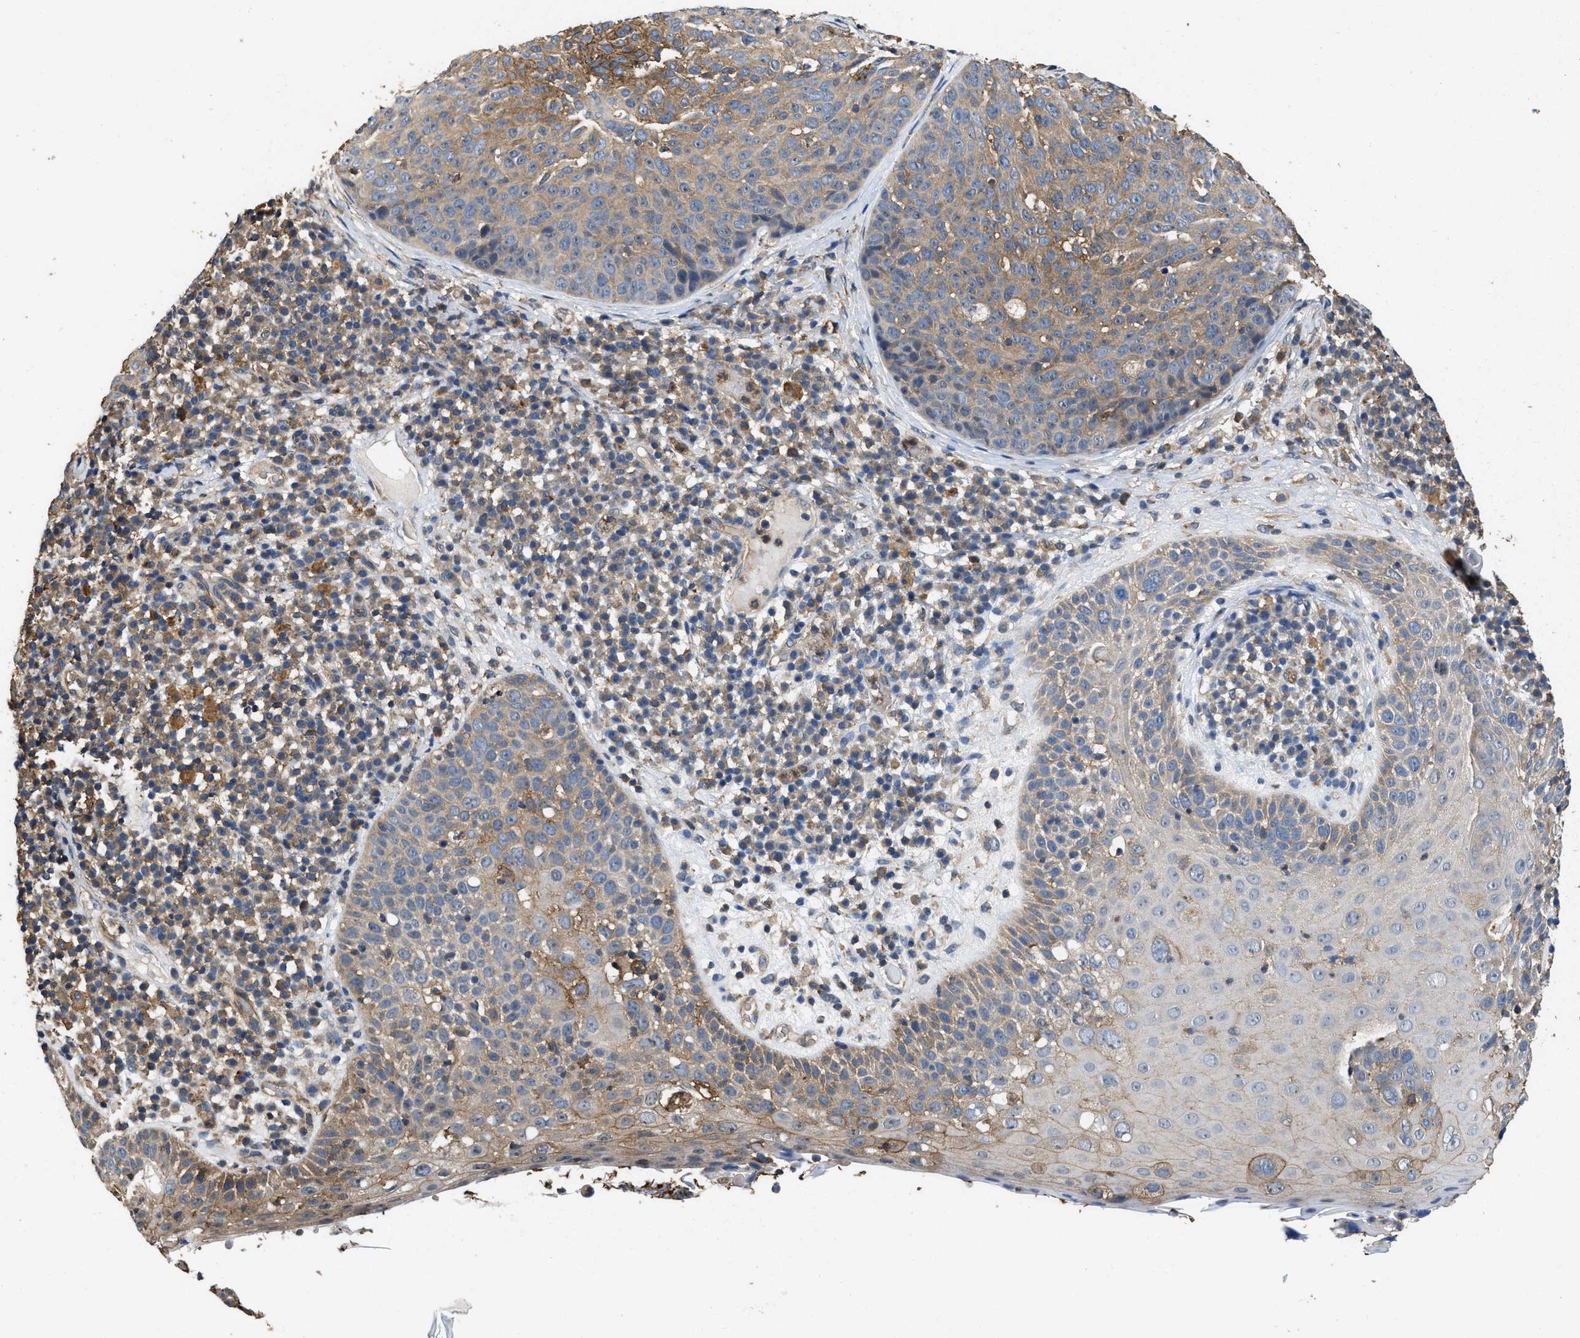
{"staining": {"intensity": "weak", "quantity": "25%-75%", "location": "cytoplasmic/membranous"}, "tissue": "skin cancer", "cell_type": "Tumor cells", "image_type": "cancer", "snomed": [{"axis": "morphology", "description": "Squamous cell carcinoma in situ, NOS"}, {"axis": "morphology", "description": "Squamous cell carcinoma, NOS"}, {"axis": "topography", "description": "Skin"}], "caption": "Immunohistochemical staining of squamous cell carcinoma (skin) exhibits low levels of weak cytoplasmic/membranous protein staining in about 25%-75% of tumor cells.", "gene": "LINGO2", "patient": {"sex": "male", "age": 93}}